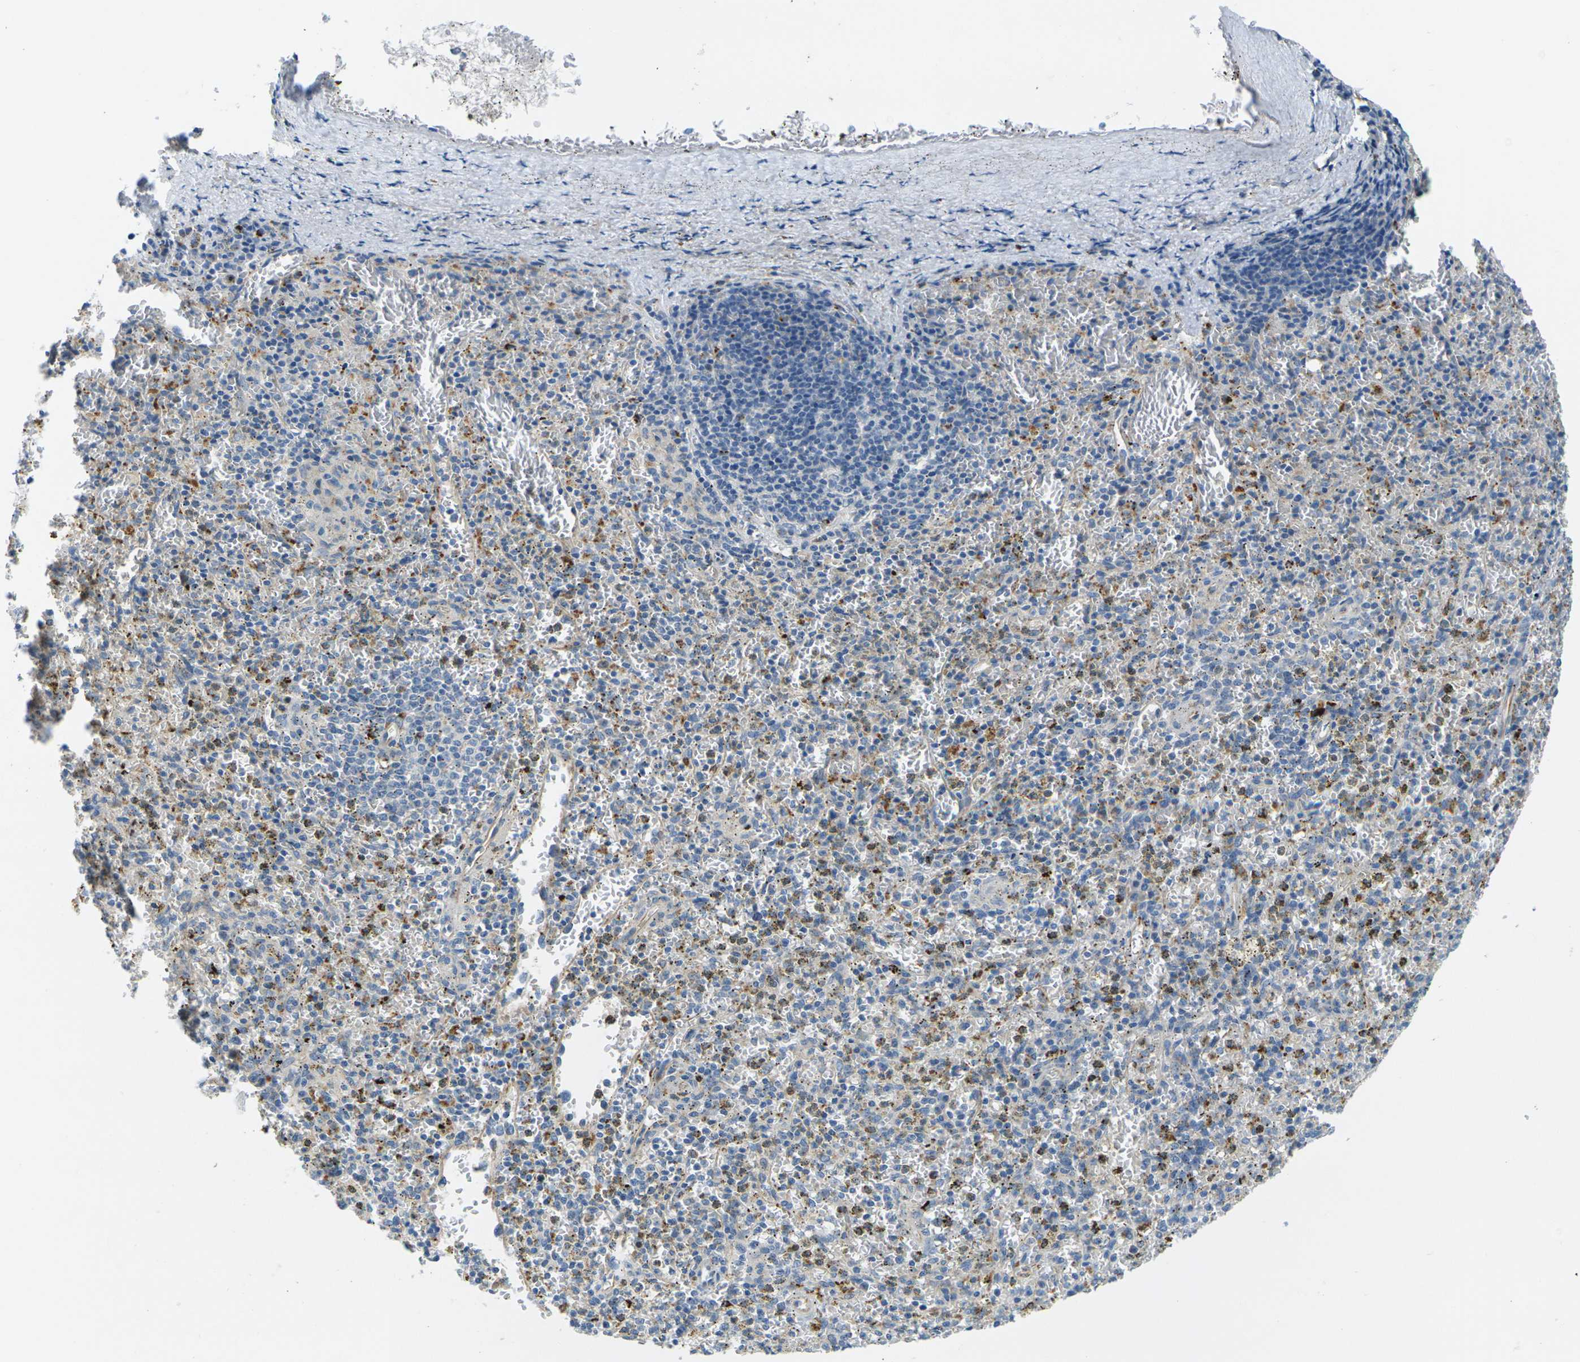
{"staining": {"intensity": "moderate", "quantity": "25%-75%", "location": "cytoplasmic/membranous"}, "tissue": "spleen", "cell_type": "Cells in red pulp", "image_type": "normal", "snomed": [{"axis": "morphology", "description": "Normal tissue, NOS"}, {"axis": "topography", "description": "Spleen"}], "caption": "Protein analysis of benign spleen exhibits moderate cytoplasmic/membranous expression in approximately 25%-75% of cells in red pulp. Nuclei are stained in blue.", "gene": "CYP2C8", "patient": {"sex": "male", "age": 72}}